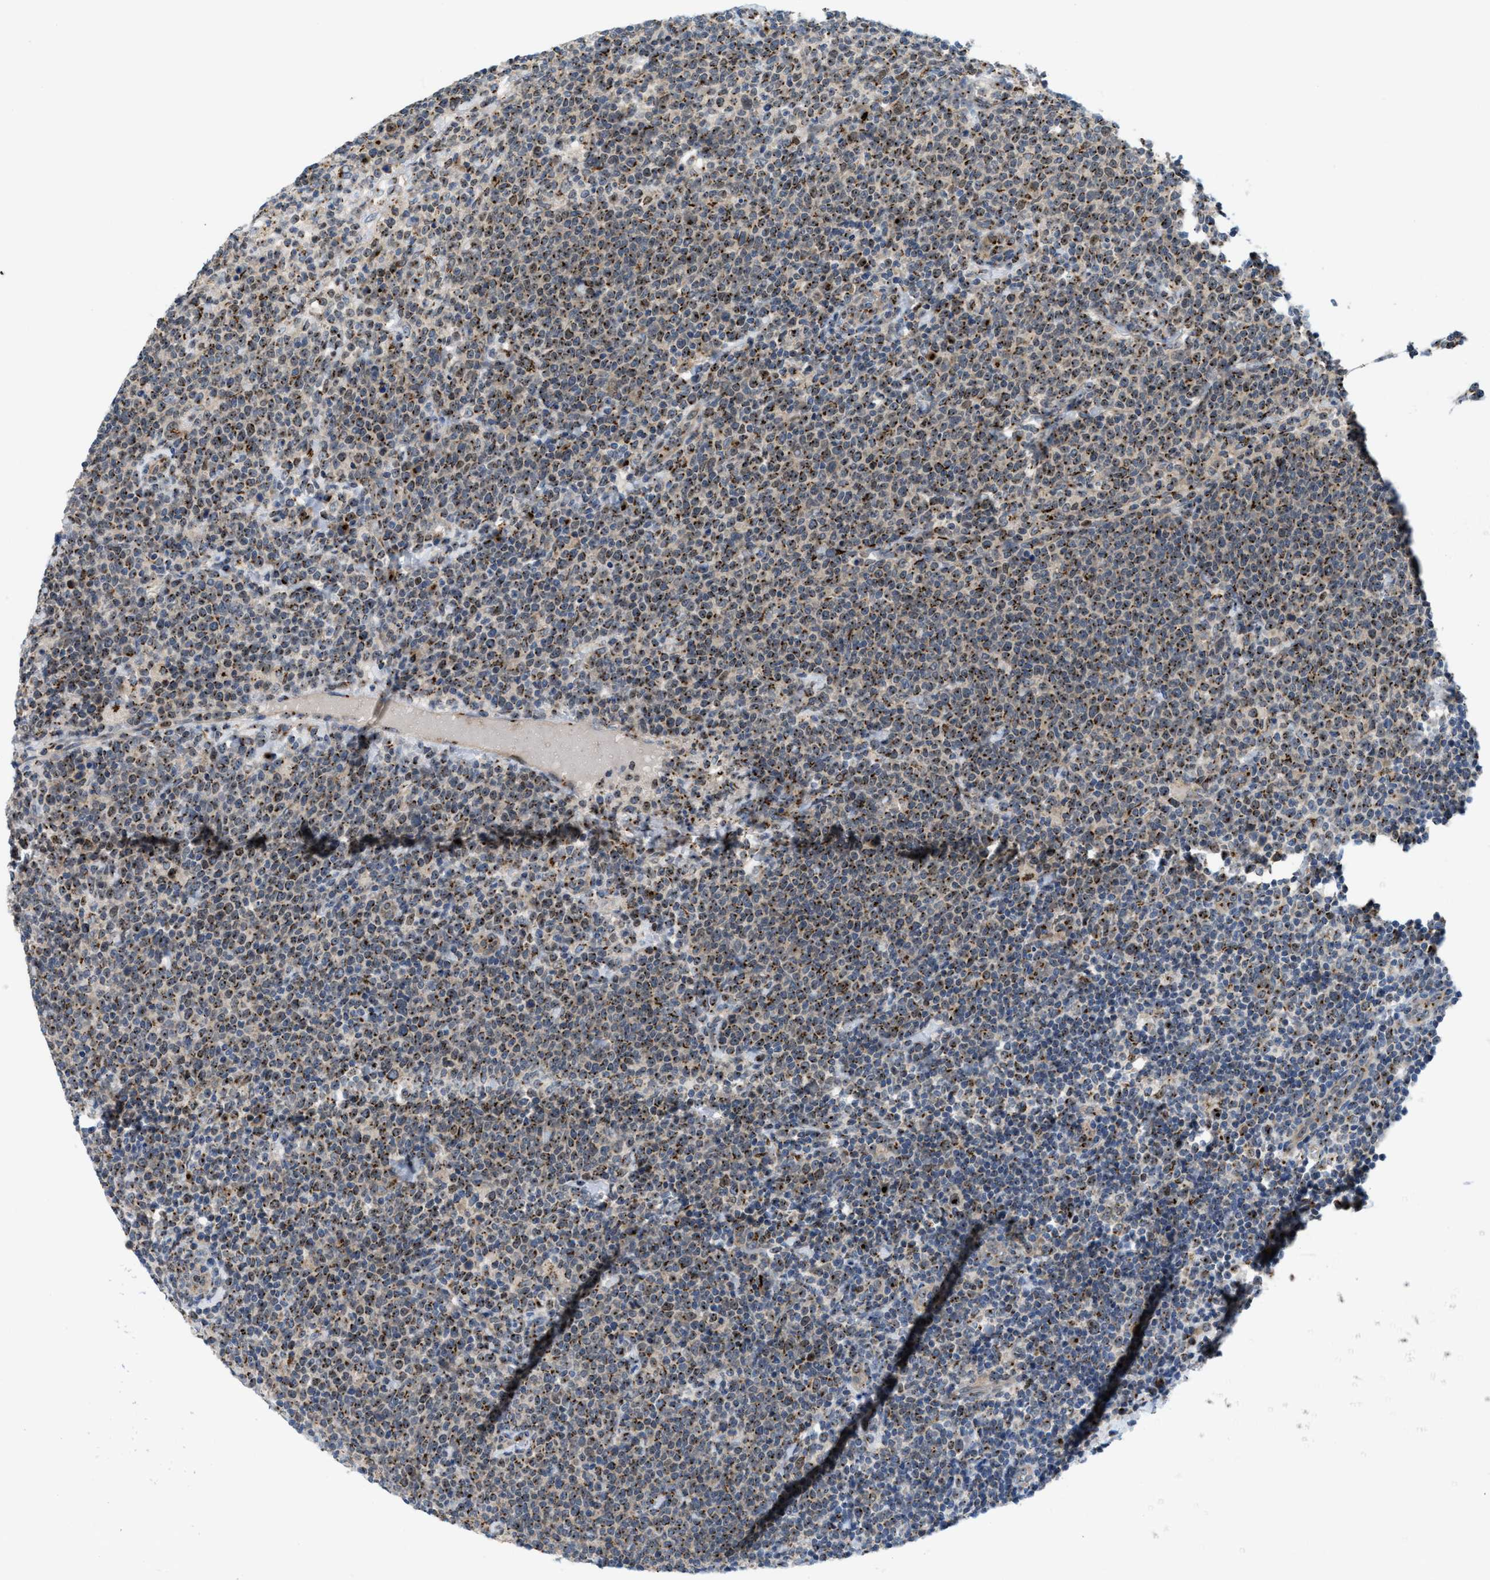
{"staining": {"intensity": "moderate", "quantity": ">75%", "location": "cytoplasmic/membranous"}, "tissue": "lymphoma", "cell_type": "Tumor cells", "image_type": "cancer", "snomed": [{"axis": "morphology", "description": "Malignant lymphoma, non-Hodgkin's type, High grade"}, {"axis": "topography", "description": "Lymph node"}], "caption": "High-grade malignant lymphoma, non-Hodgkin's type was stained to show a protein in brown. There is medium levels of moderate cytoplasmic/membranous expression in approximately >75% of tumor cells.", "gene": "SLC38A10", "patient": {"sex": "male", "age": 61}}